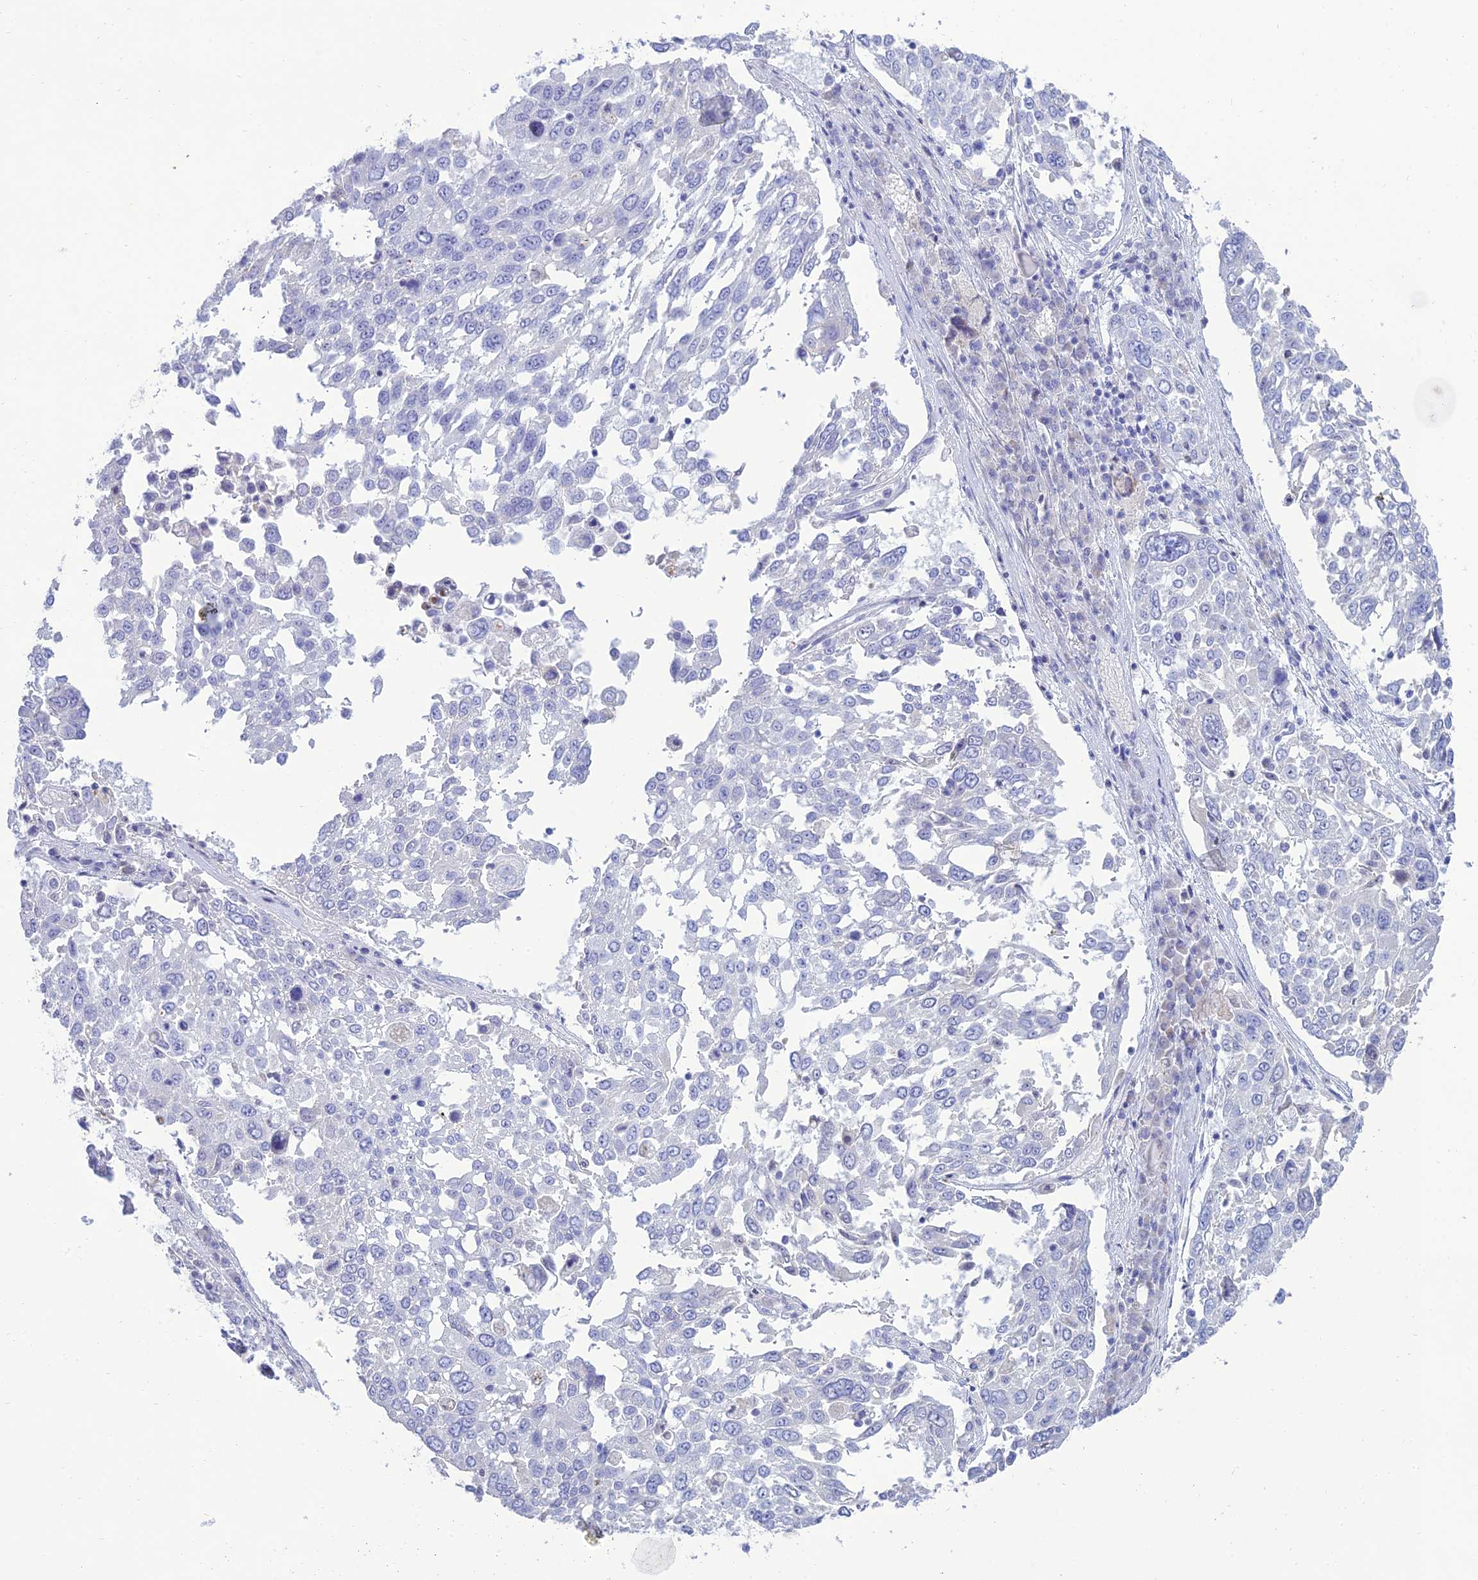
{"staining": {"intensity": "negative", "quantity": "none", "location": "none"}, "tissue": "lung cancer", "cell_type": "Tumor cells", "image_type": "cancer", "snomed": [{"axis": "morphology", "description": "Squamous cell carcinoma, NOS"}, {"axis": "topography", "description": "Lung"}], "caption": "An immunohistochemistry (IHC) photomicrograph of lung squamous cell carcinoma is shown. There is no staining in tumor cells of lung squamous cell carcinoma.", "gene": "MAL2", "patient": {"sex": "male", "age": 65}}